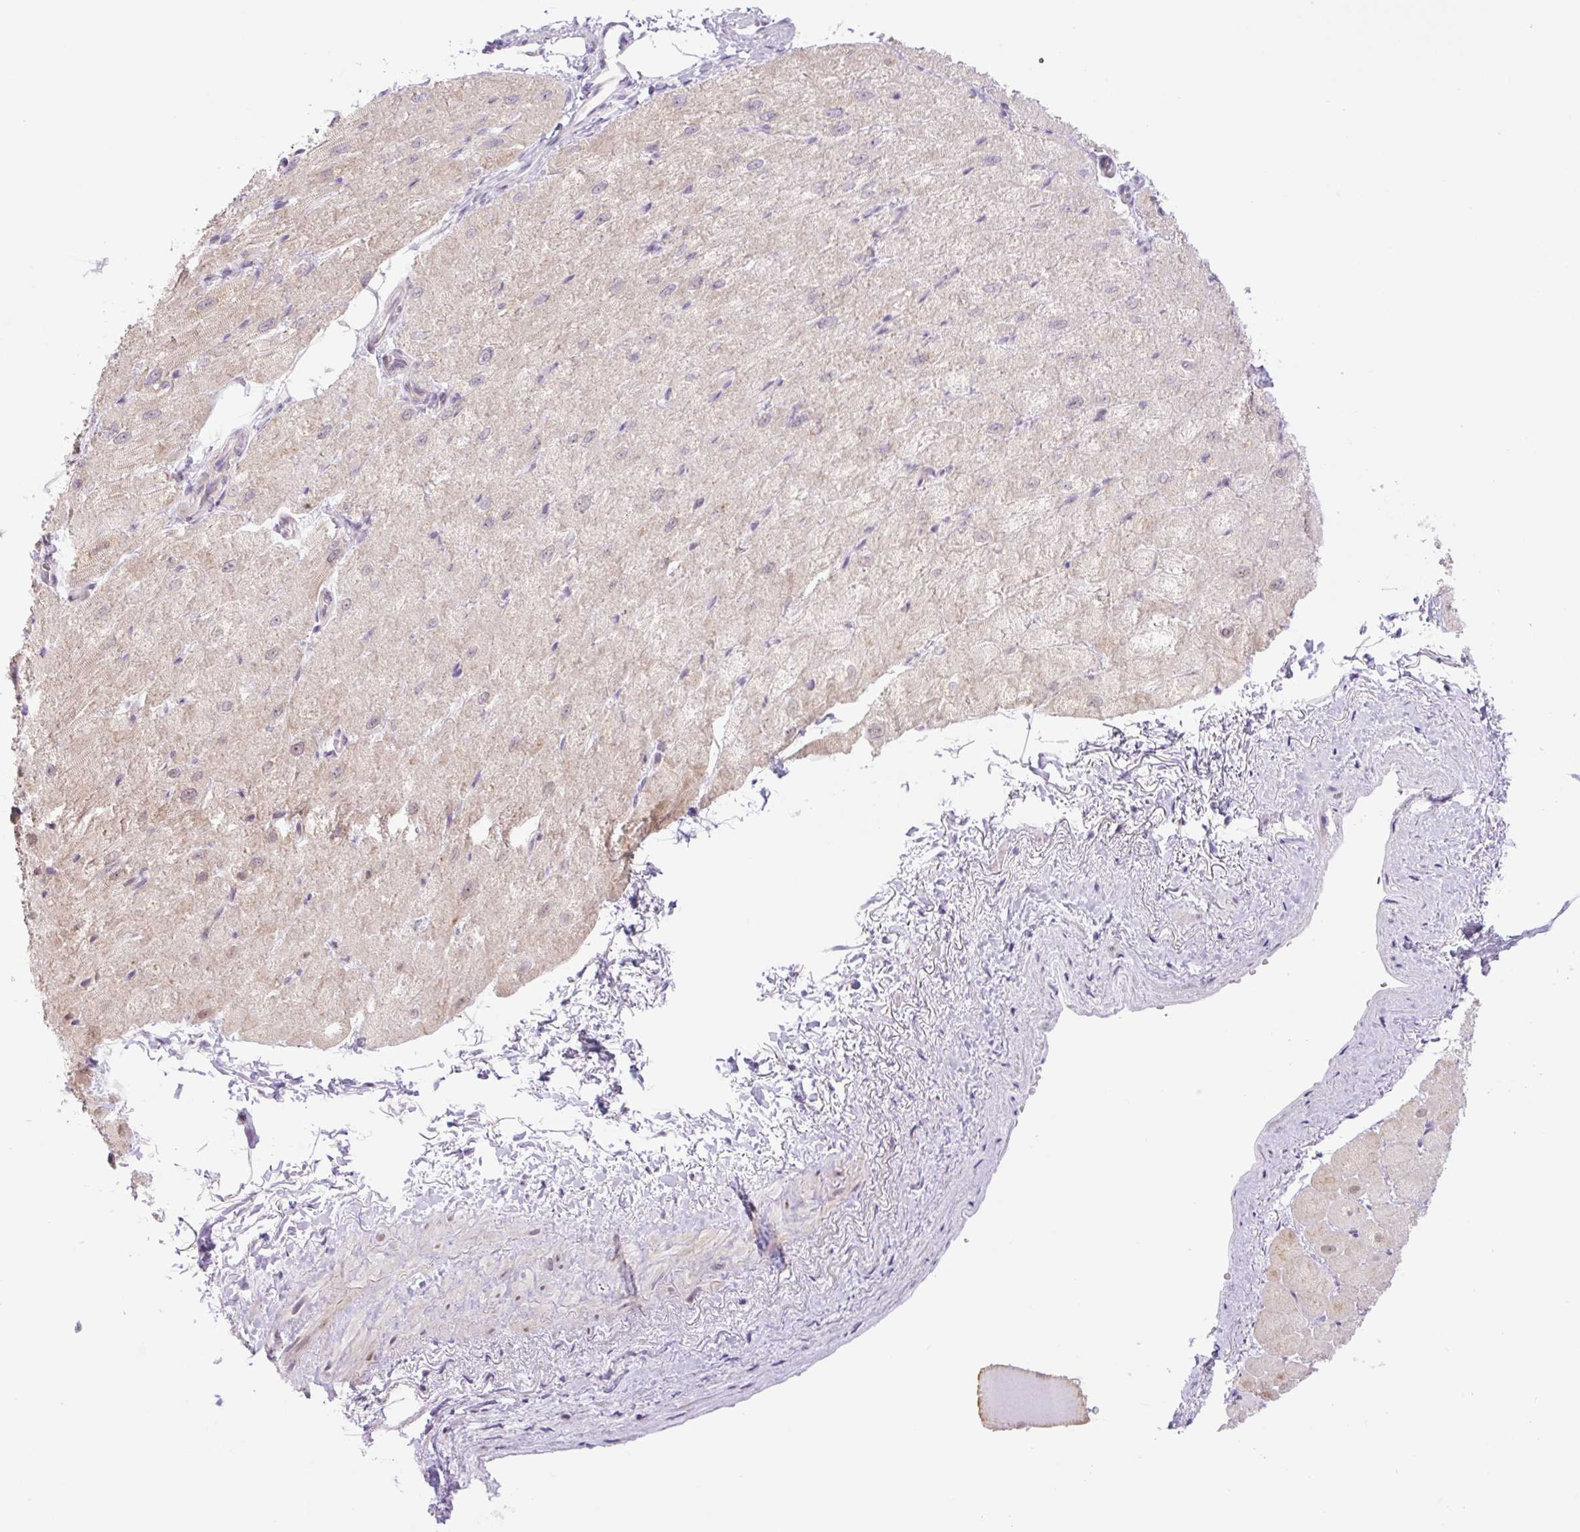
{"staining": {"intensity": "moderate", "quantity": "25%-75%", "location": "cytoplasmic/membranous"}, "tissue": "heart muscle", "cell_type": "Cardiomyocytes", "image_type": "normal", "snomed": [{"axis": "morphology", "description": "Normal tissue, NOS"}, {"axis": "topography", "description": "Heart"}], "caption": "The micrograph demonstrates staining of unremarkable heart muscle, revealing moderate cytoplasmic/membranous protein expression (brown color) within cardiomyocytes. (DAB IHC with brightfield microscopy, high magnification).", "gene": "ICE1", "patient": {"sex": "male", "age": 62}}